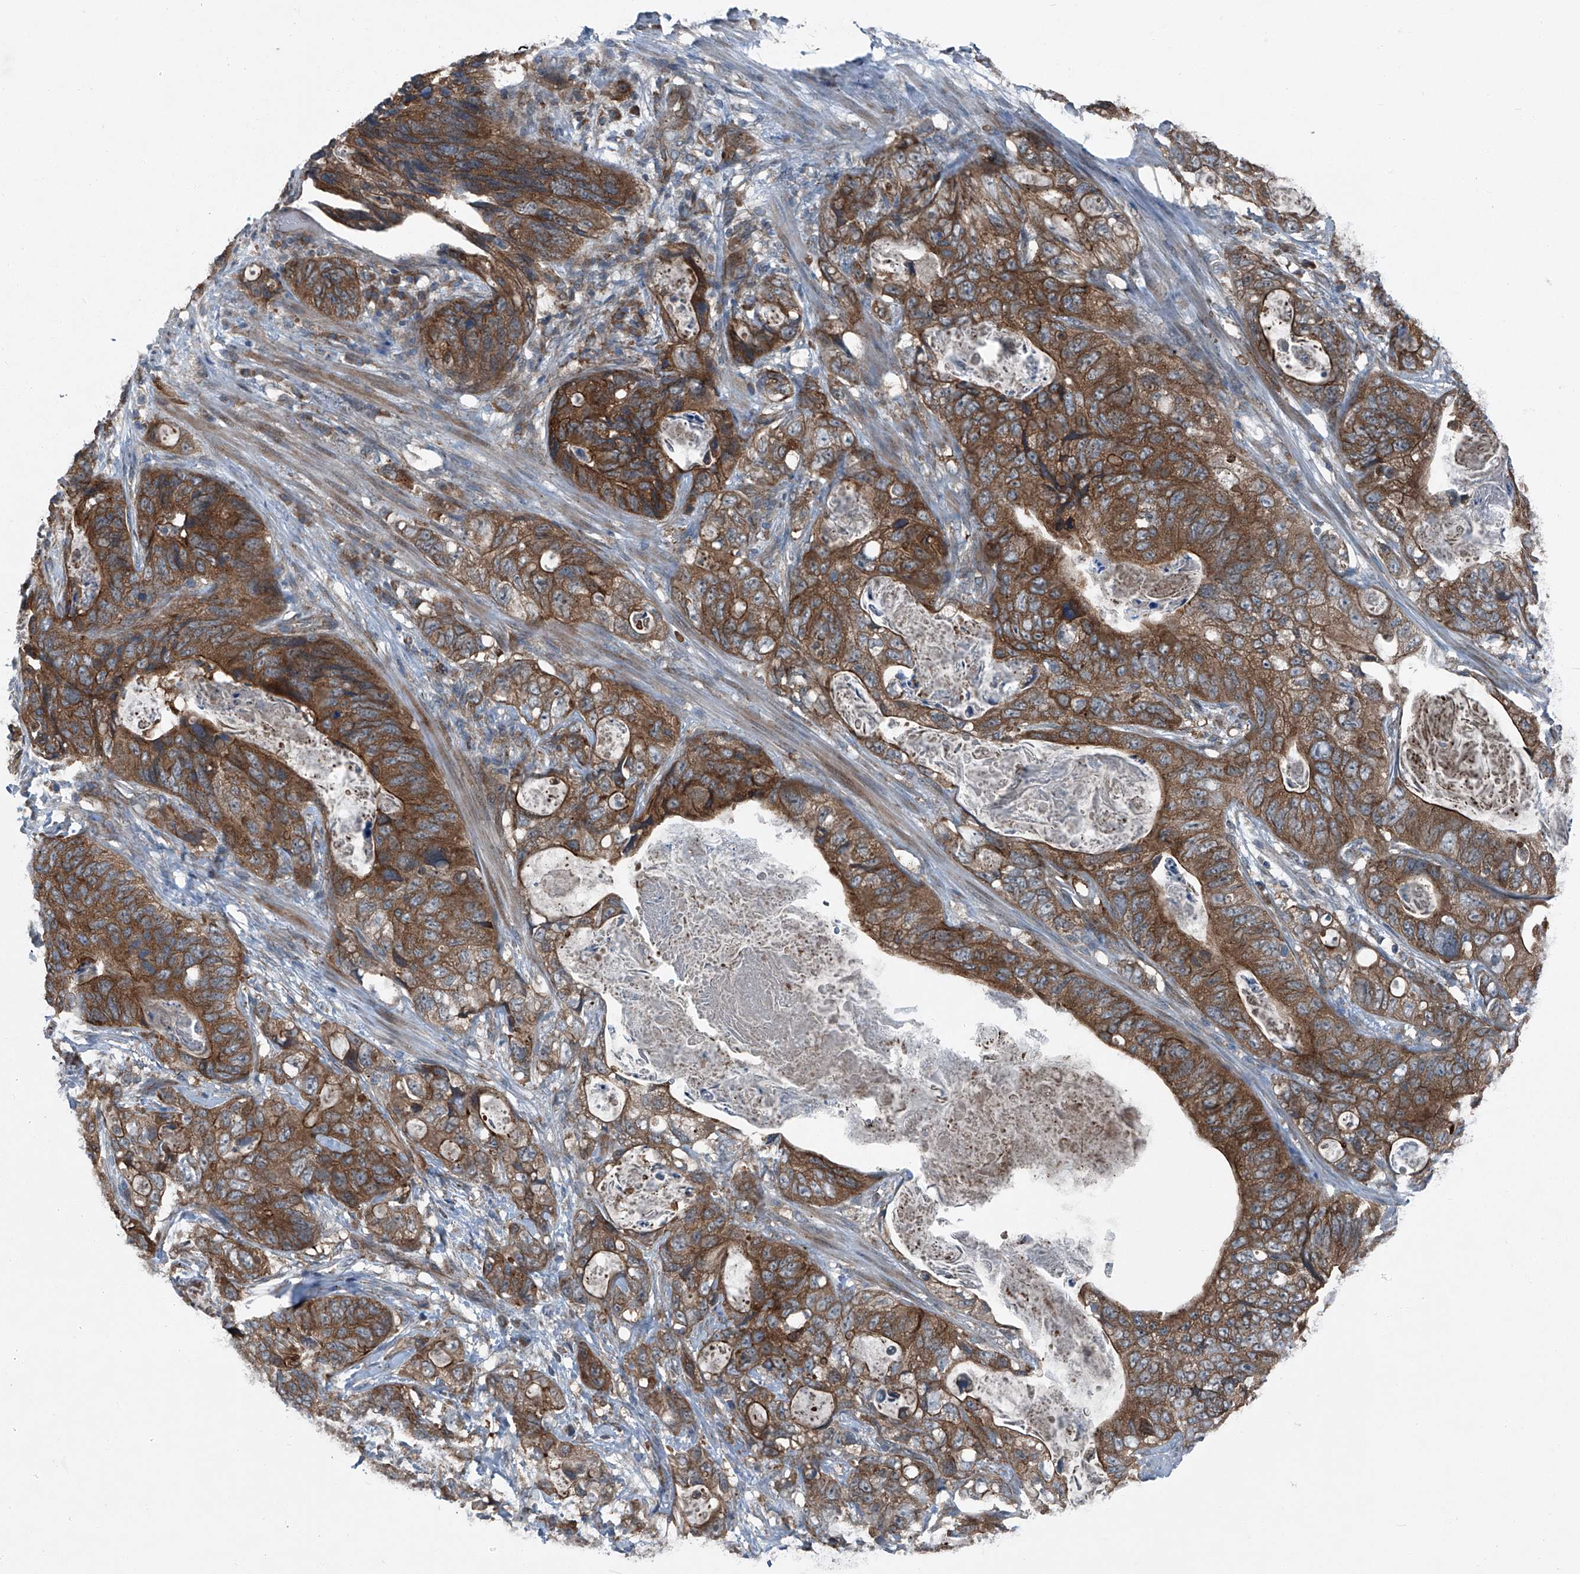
{"staining": {"intensity": "moderate", "quantity": ">75%", "location": "cytoplasmic/membranous"}, "tissue": "stomach cancer", "cell_type": "Tumor cells", "image_type": "cancer", "snomed": [{"axis": "morphology", "description": "Normal tissue, NOS"}, {"axis": "morphology", "description": "Adenocarcinoma, NOS"}, {"axis": "topography", "description": "Stomach"}], "caption": "IHC of human stomach cancer demonstrates medium levels of moderate cytoplasmic/membranous expression in approximately >75% of tumor cells. The staining was performed using DAB, with brown indicating positive protein expression. Nuclei are stained blue with hematoxylin.", "gene": "SENP2", "patient": {"sex": "female", "age": 89}}